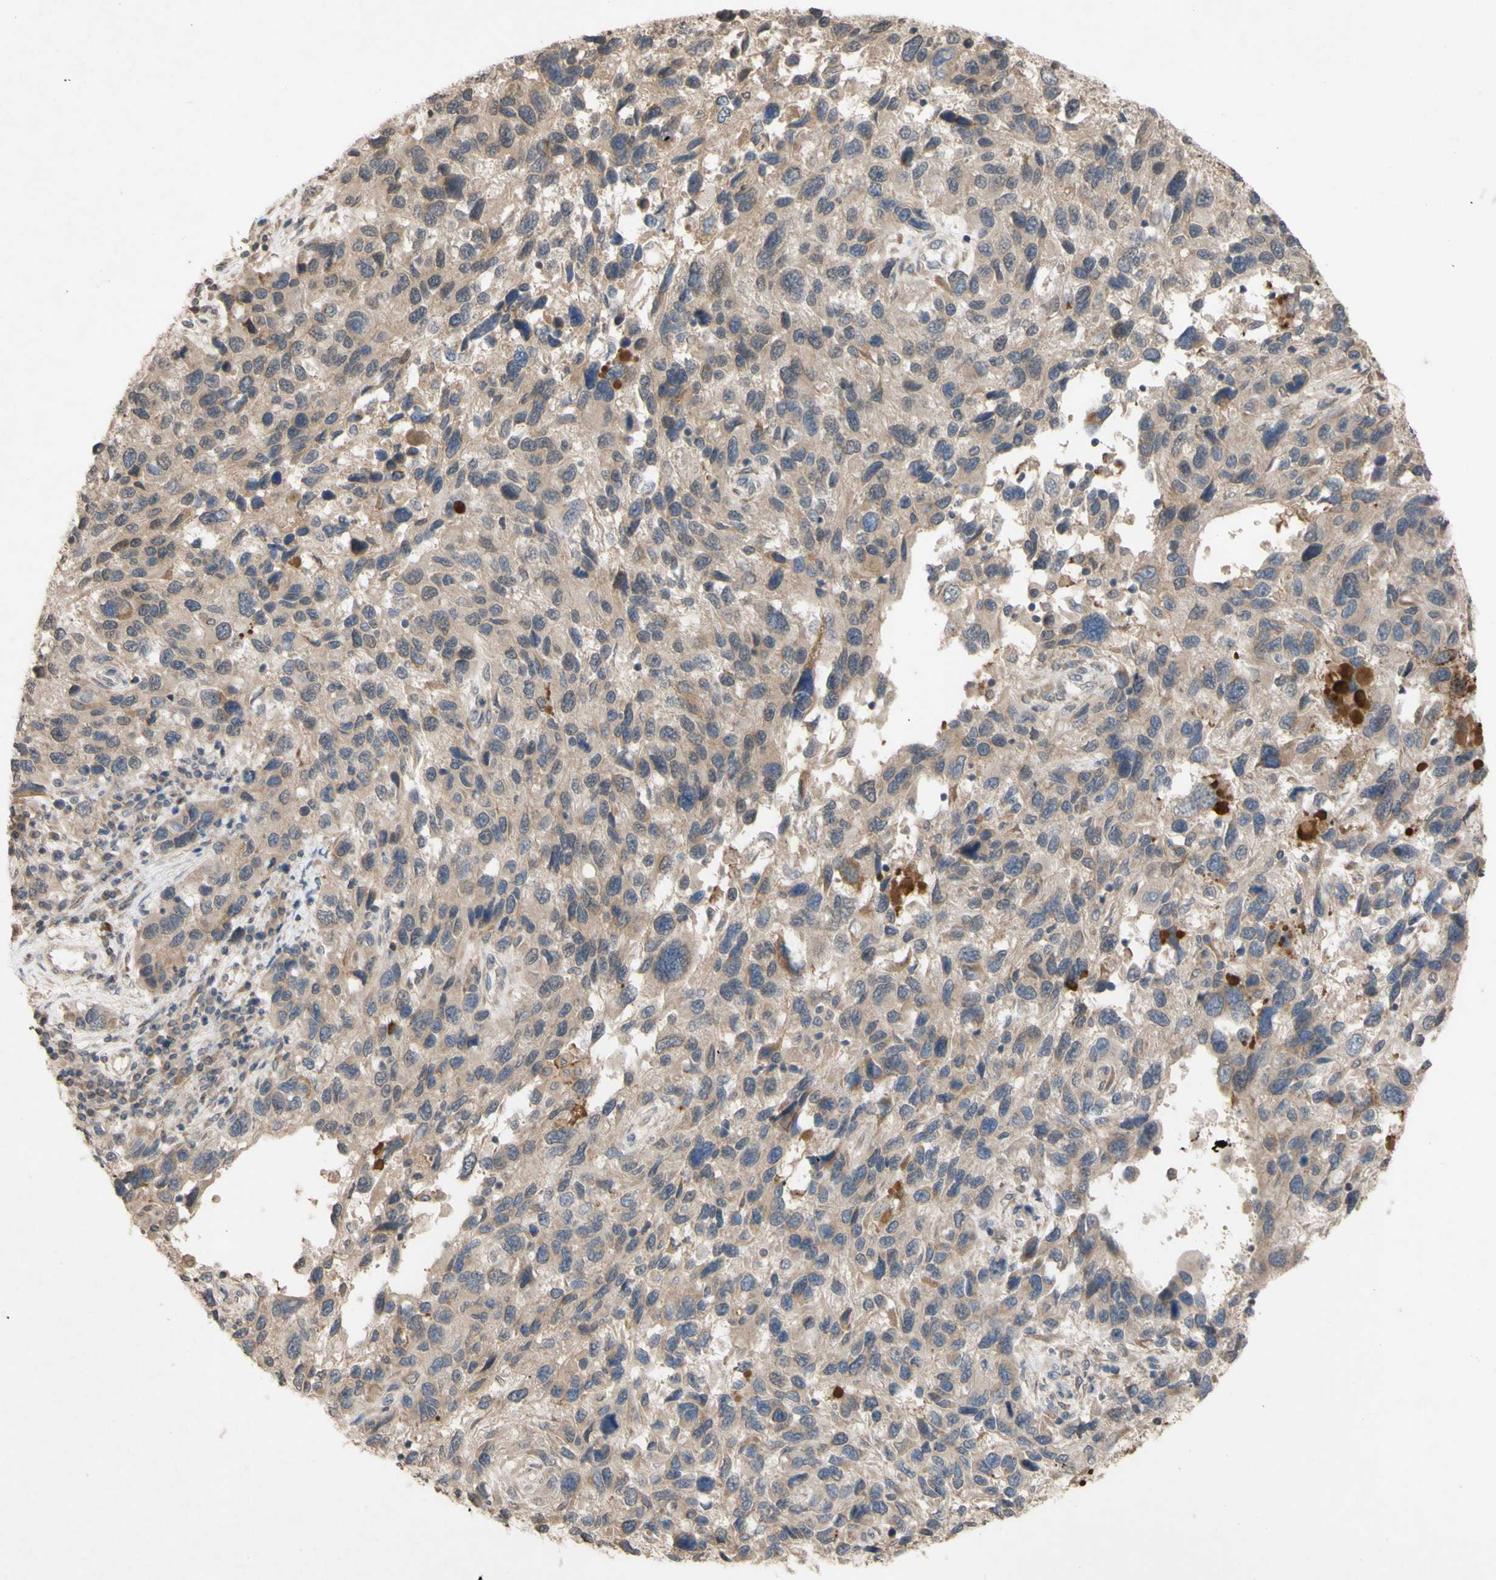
{"staining": {"intensity": "weak", "quantity": ">75%", "location": "cytoplasmic/membranous"}, "tissue": "melanoma", "cell_type": "Tumor cells", "image_type": "cancer", "snomed": [{"axis": "morphology", "description": "Malignant melanoma, NOS"}, {"axis": "topography", "description": "Skin"}], "caption": "About >75% of tumor cells in melanoma display weak cytoplasmic/membranous protein staining as visualized by brown immunohistochemical staining.", "gene": "NECTIN3", "patient": {"sex": "male", "age": 53}}